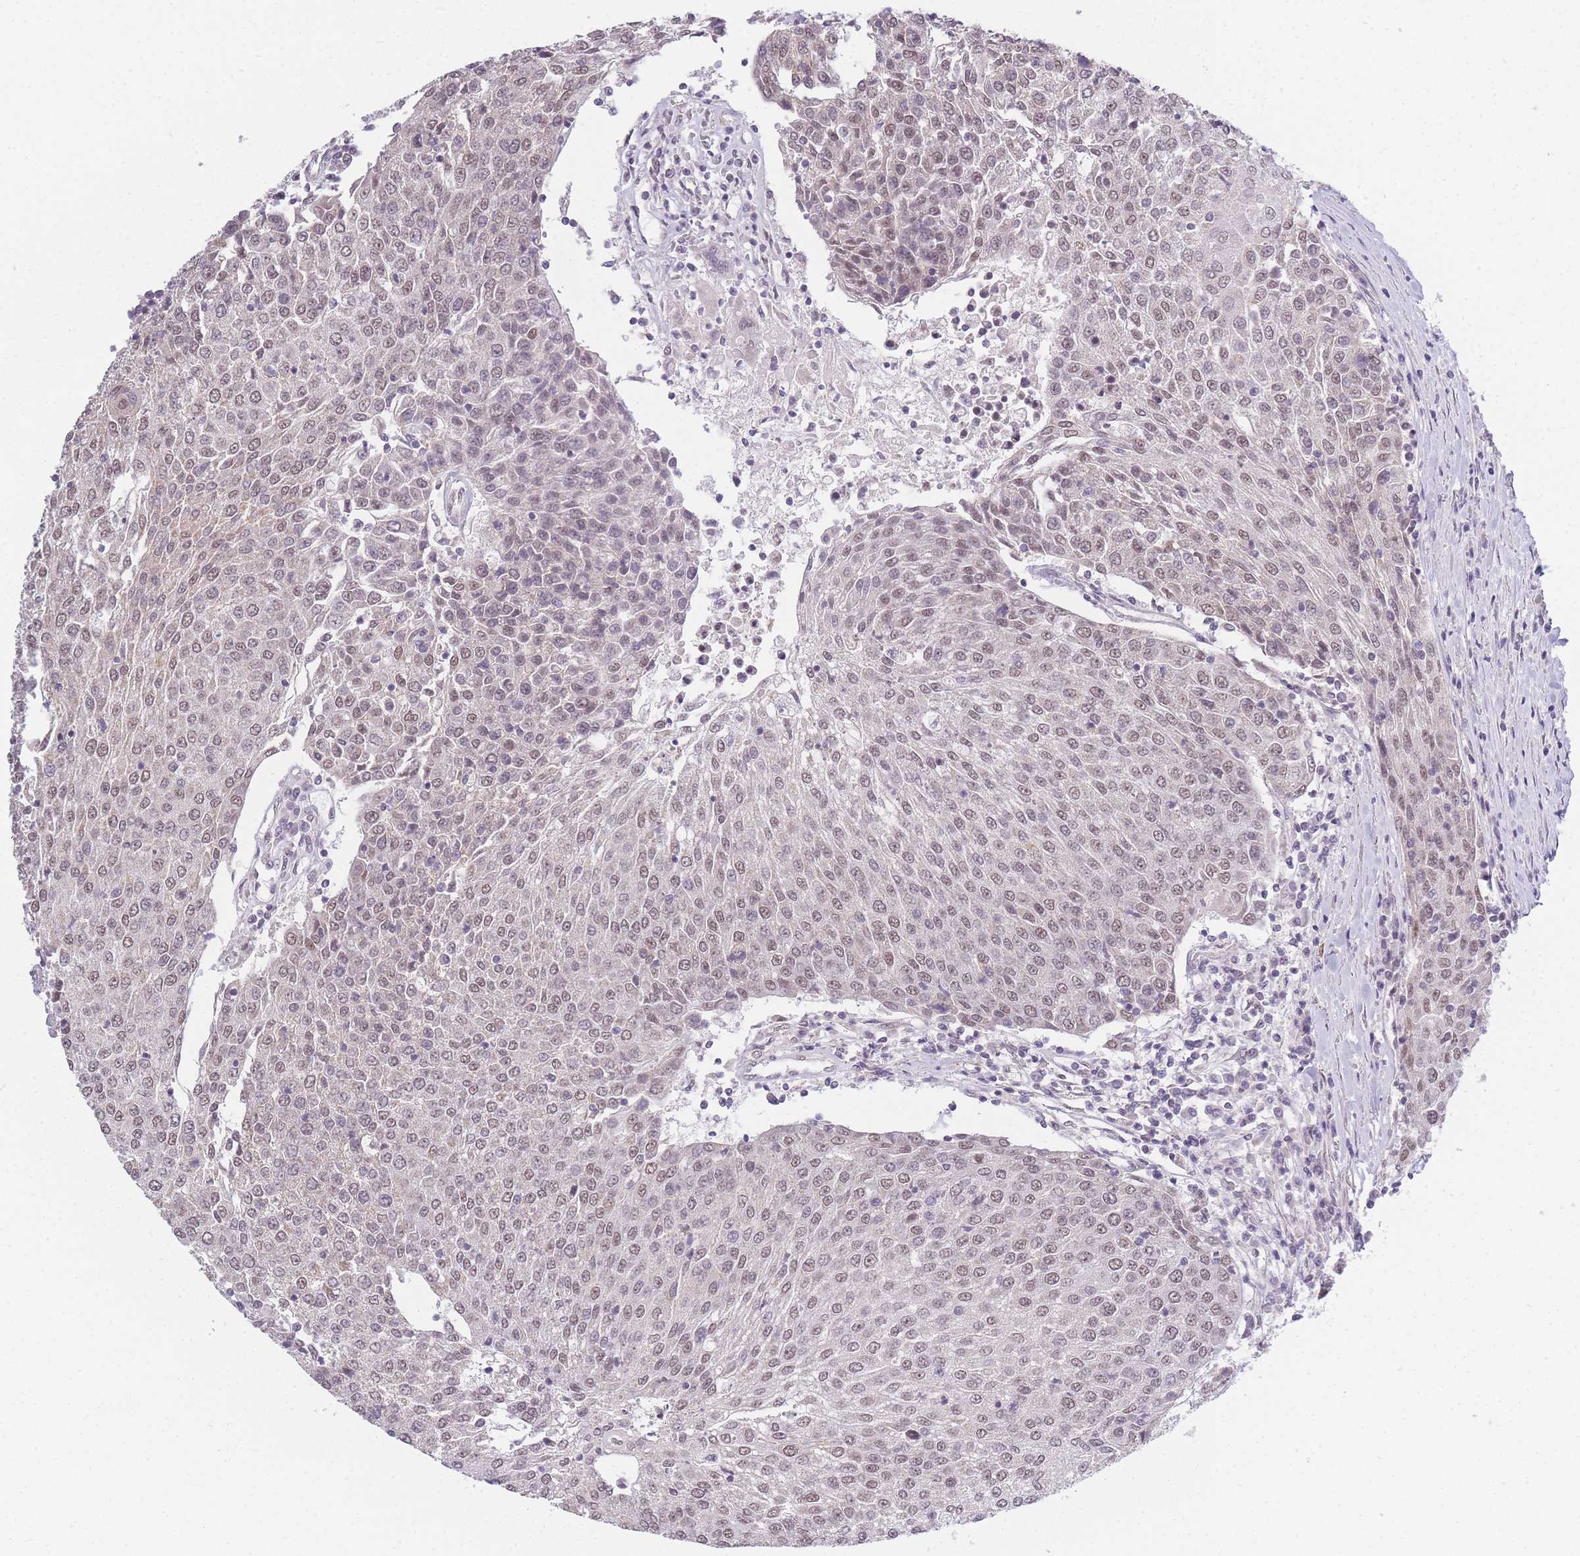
{"staining": {"intensity": "moderate", "quantity": ">75%", "location": "nuclear"}, "tissue": "urothelial cancer", "cell_type": "Tumor cells", "image_type": "cancer", "snomed": [{"axis": "morphology", "description": "Urothelial carcinoma, High grade"}, {"axis": "topography", "description": "Urinary bladder"}], "caption": "IHC staining of high-grade urothelial carcinoma, which demonstrates medium levels of moderate nuclear expression in approximately >75% of tumor cells indicating moderate nuclear protein staining. The staining was performed using DAB (3,3'-diaminobenzidine) (brown) for protein detection and nuclei were counterstained in hematoxylin (blue).", "gene": "SIN3B", "patient": {"sex": "female", "age": 85}}